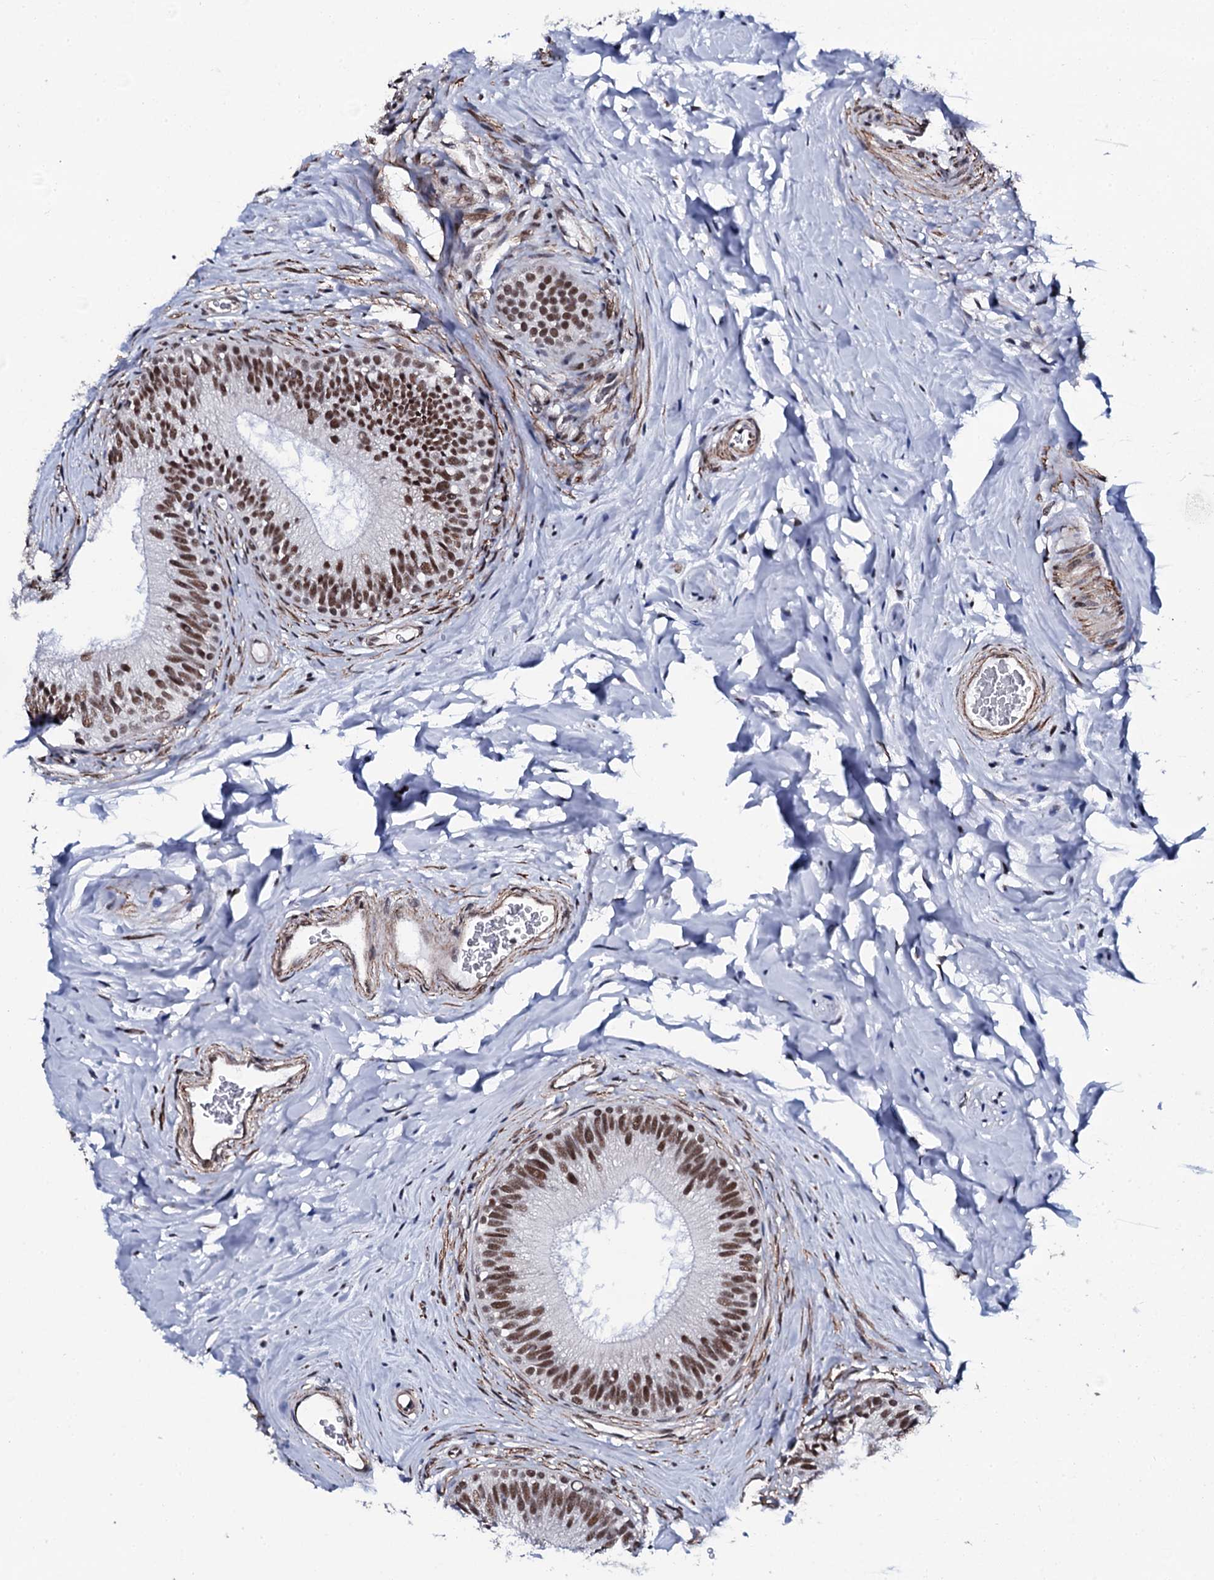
{"staining": {"intensity": "moderate", "quantity": ">75%", "location": "nuclear"}, "tissue": "epididymis", "cell_type": "Glandular cells", "image_type": "normal", "snomed": [{"axis": "morphology", "description": "Normal tissue, NOS"}, {"axis": "topography", "description": "Epididymis"}], "caption": "Benign epididymis displays moderate nuclear staining in approximately >75% of glandular cells.", "gene": "CWC15", "patient": {"sex": "male", "age": 33}}